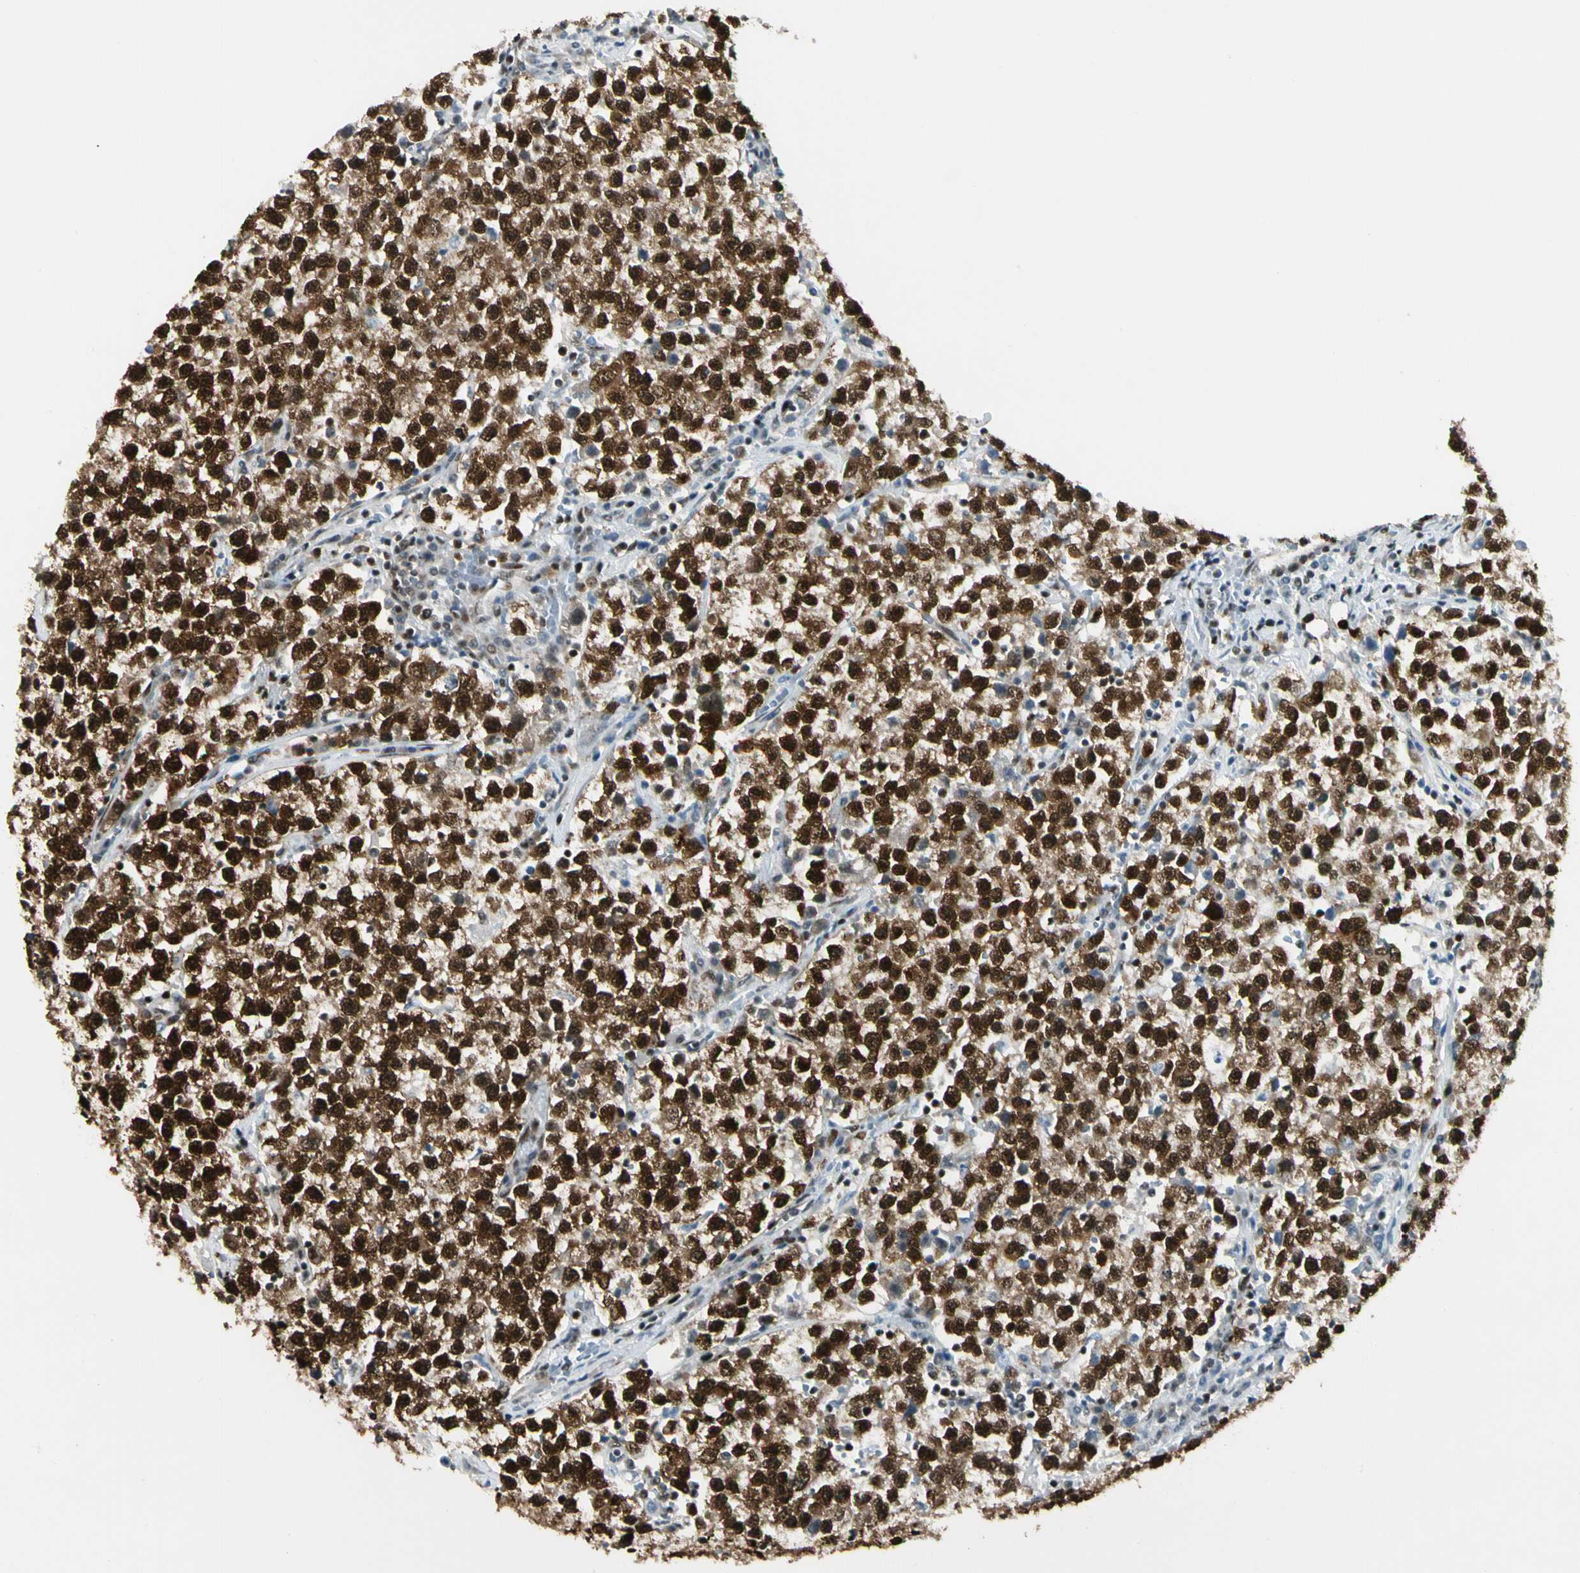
{"staining": {"intensity": "strong", "quantity": ">75%", "location": "cytoplasmic/membranous,nuclear"}, "tissue": "testis cancer", "cell_type": "Tumor cells", "image_type": "cancer", "snomed": [{"axis": "morphology", "description": "Seminoma, NOS"}, {"axis": "topography", "description": "Testis"}], "caption": "Human seminoma (testis) stained with a brown dye shows strong cytoplasmic/membranous and nuclear positive staining in approximately >75% of tumor cells.", "gene": "FUS", "patient": {"sex": "male", "age": 22}}